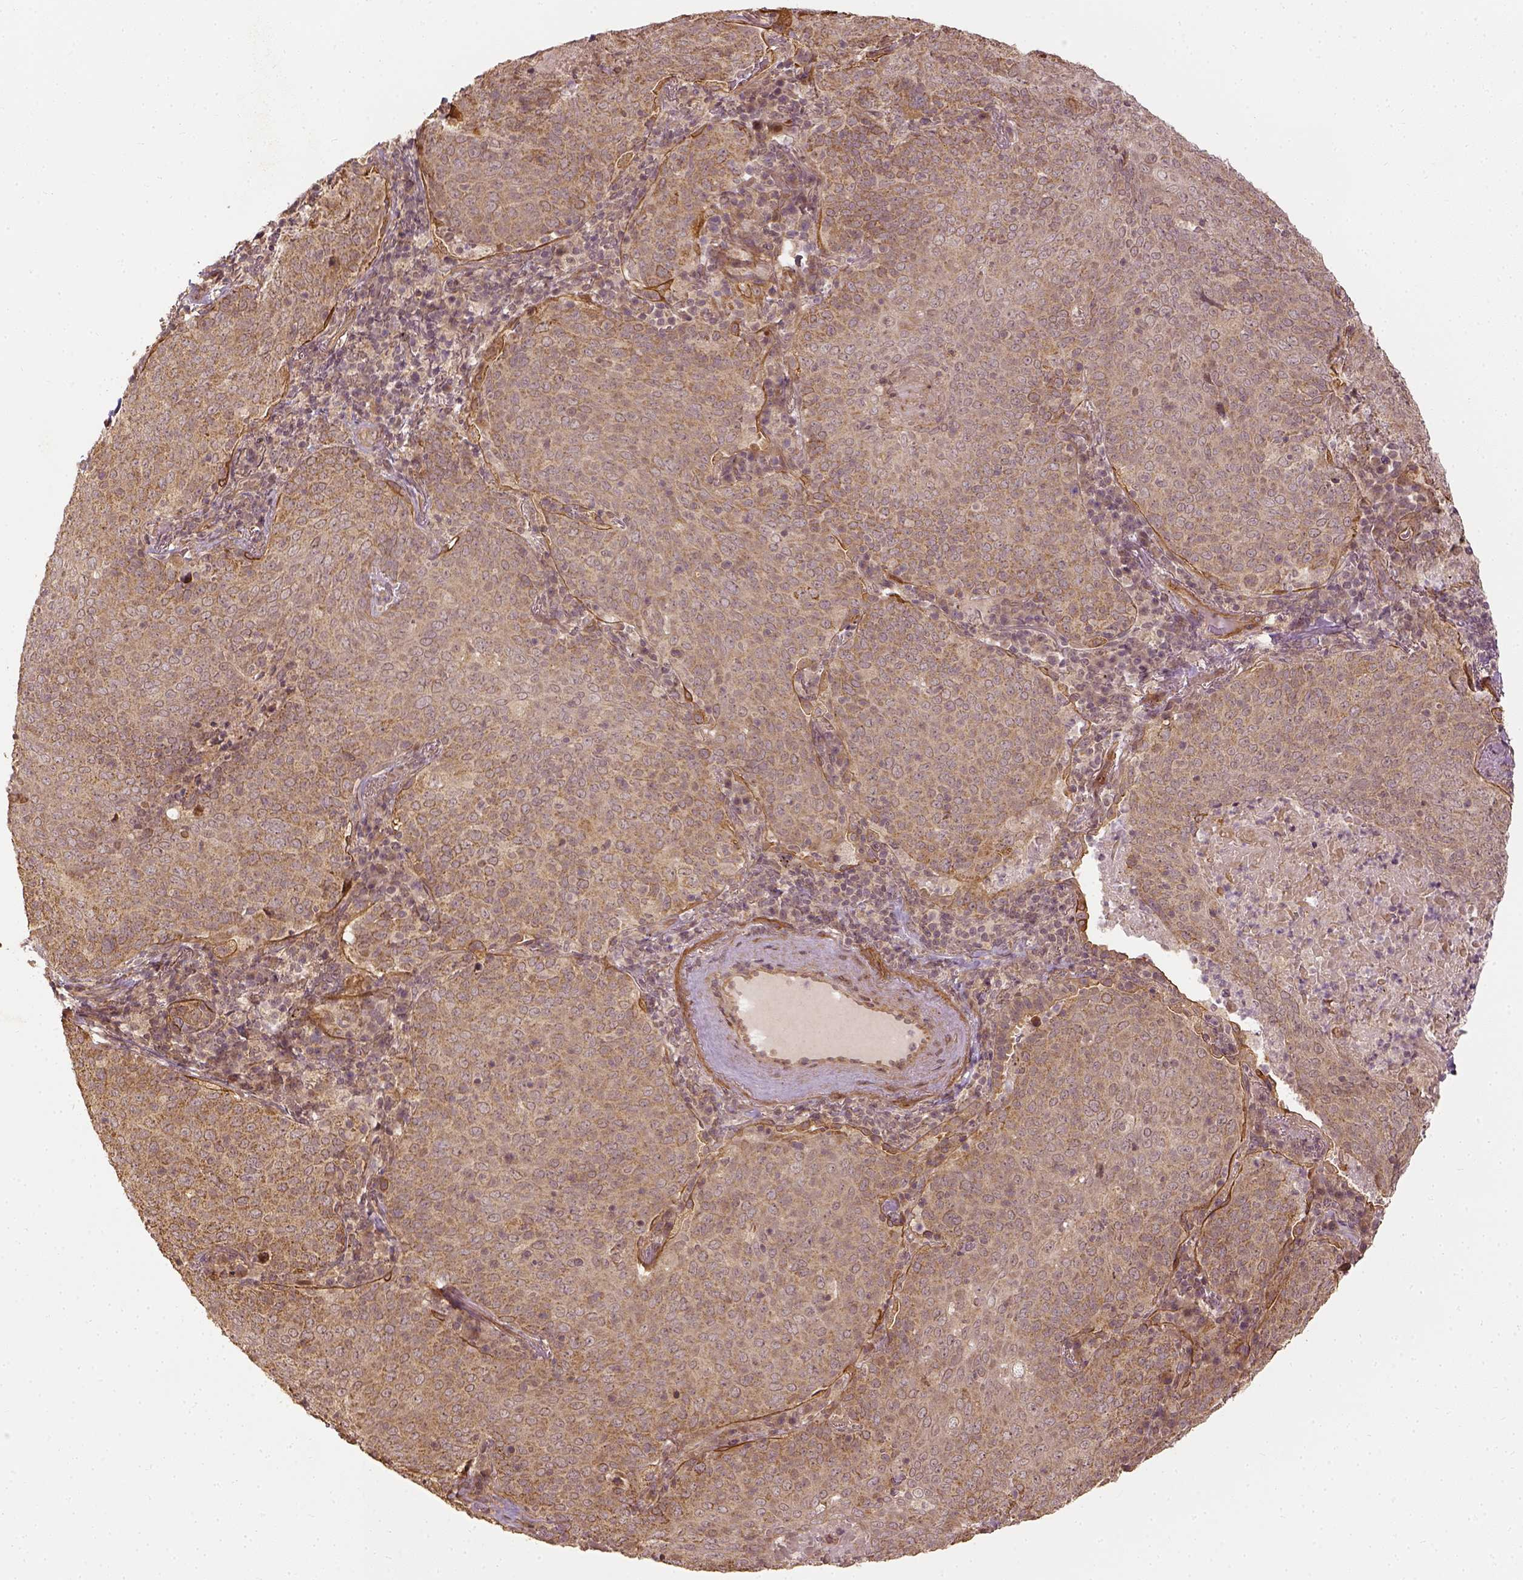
{"staining": {"intensity": "weak", "quantity": ">75%", "location": "cytoplasmic/membranous"}, "tissue": "lung cancer", "cell_type": "Tumor cells", "image_type": "cancer", "snomed": [{"axis": "morphology", "description": "Squamous cell carcinoma, NOS"}, {"axis": "topography", "description": "Lung"}], "caption": "Protein expression analysis of lung cancer (squamous cell carcinoma) exhibits weak cytoplasmic/membranous staining in about >75% of tumor cells.", "gene": "VEGFA", "patient": {"sex": "male", "age": 82}}